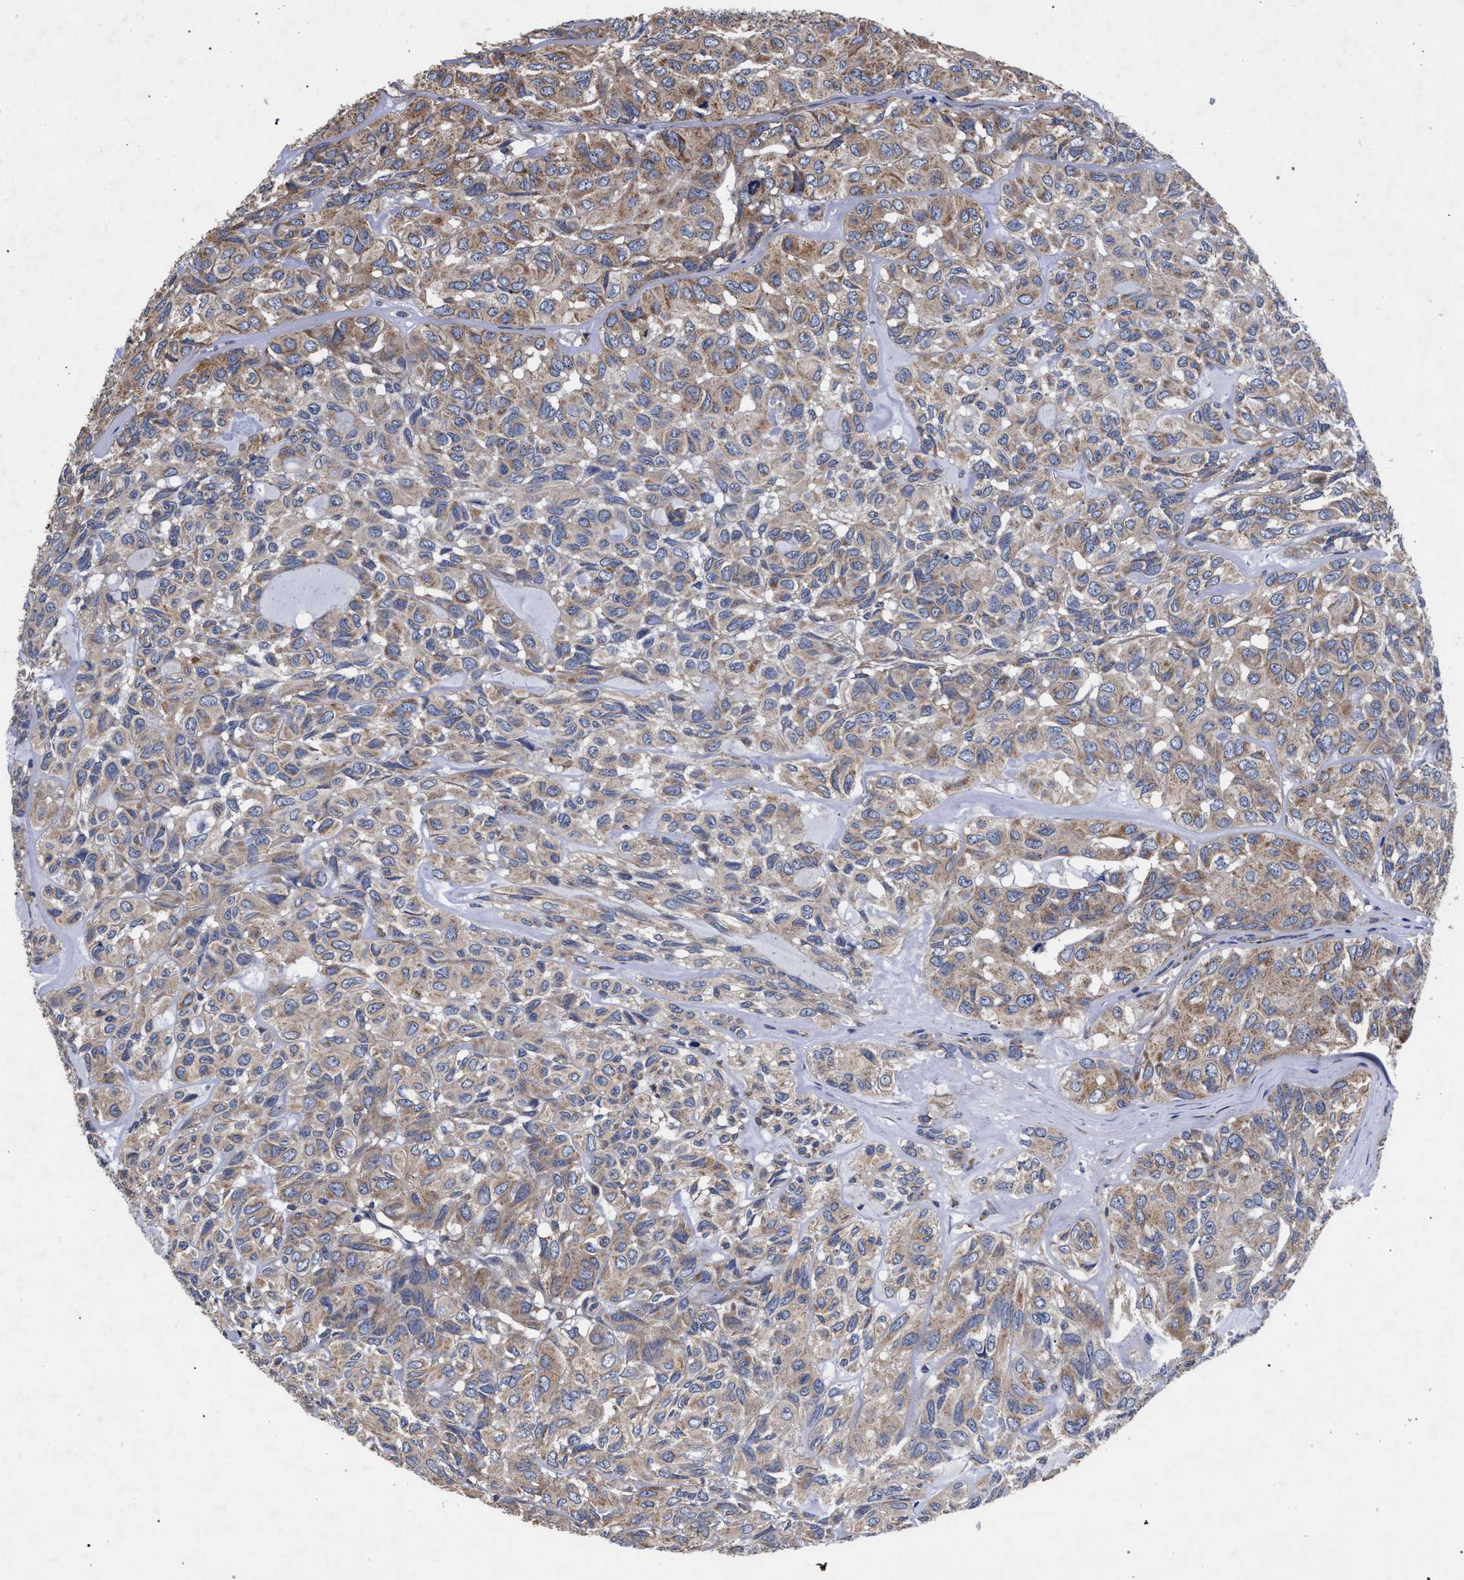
{"staining": {"intensity": "moderate", "quantity": ">75%", "location": "cytoplasmic/membranous"}, "tissue": "head and neck cancer", "cell_type": "Tumor cells", "image_type": "cancer", "snomed": [{"axis": "morphology", "description": "Adenocarcinoma, NOS"}, {"axis": "topography", "description": "Salivary gland, NOS"}, {"axis": "topography", "description": "Head-Neck"}], "caption": "Protein staining displays moderate cytoplasmic/membranous expression in approximately >75% of tumor cells in adenocarcinoma (head and neck).", "gene": "CFAP95", "patient": {"sex": "female", "age": 76}}